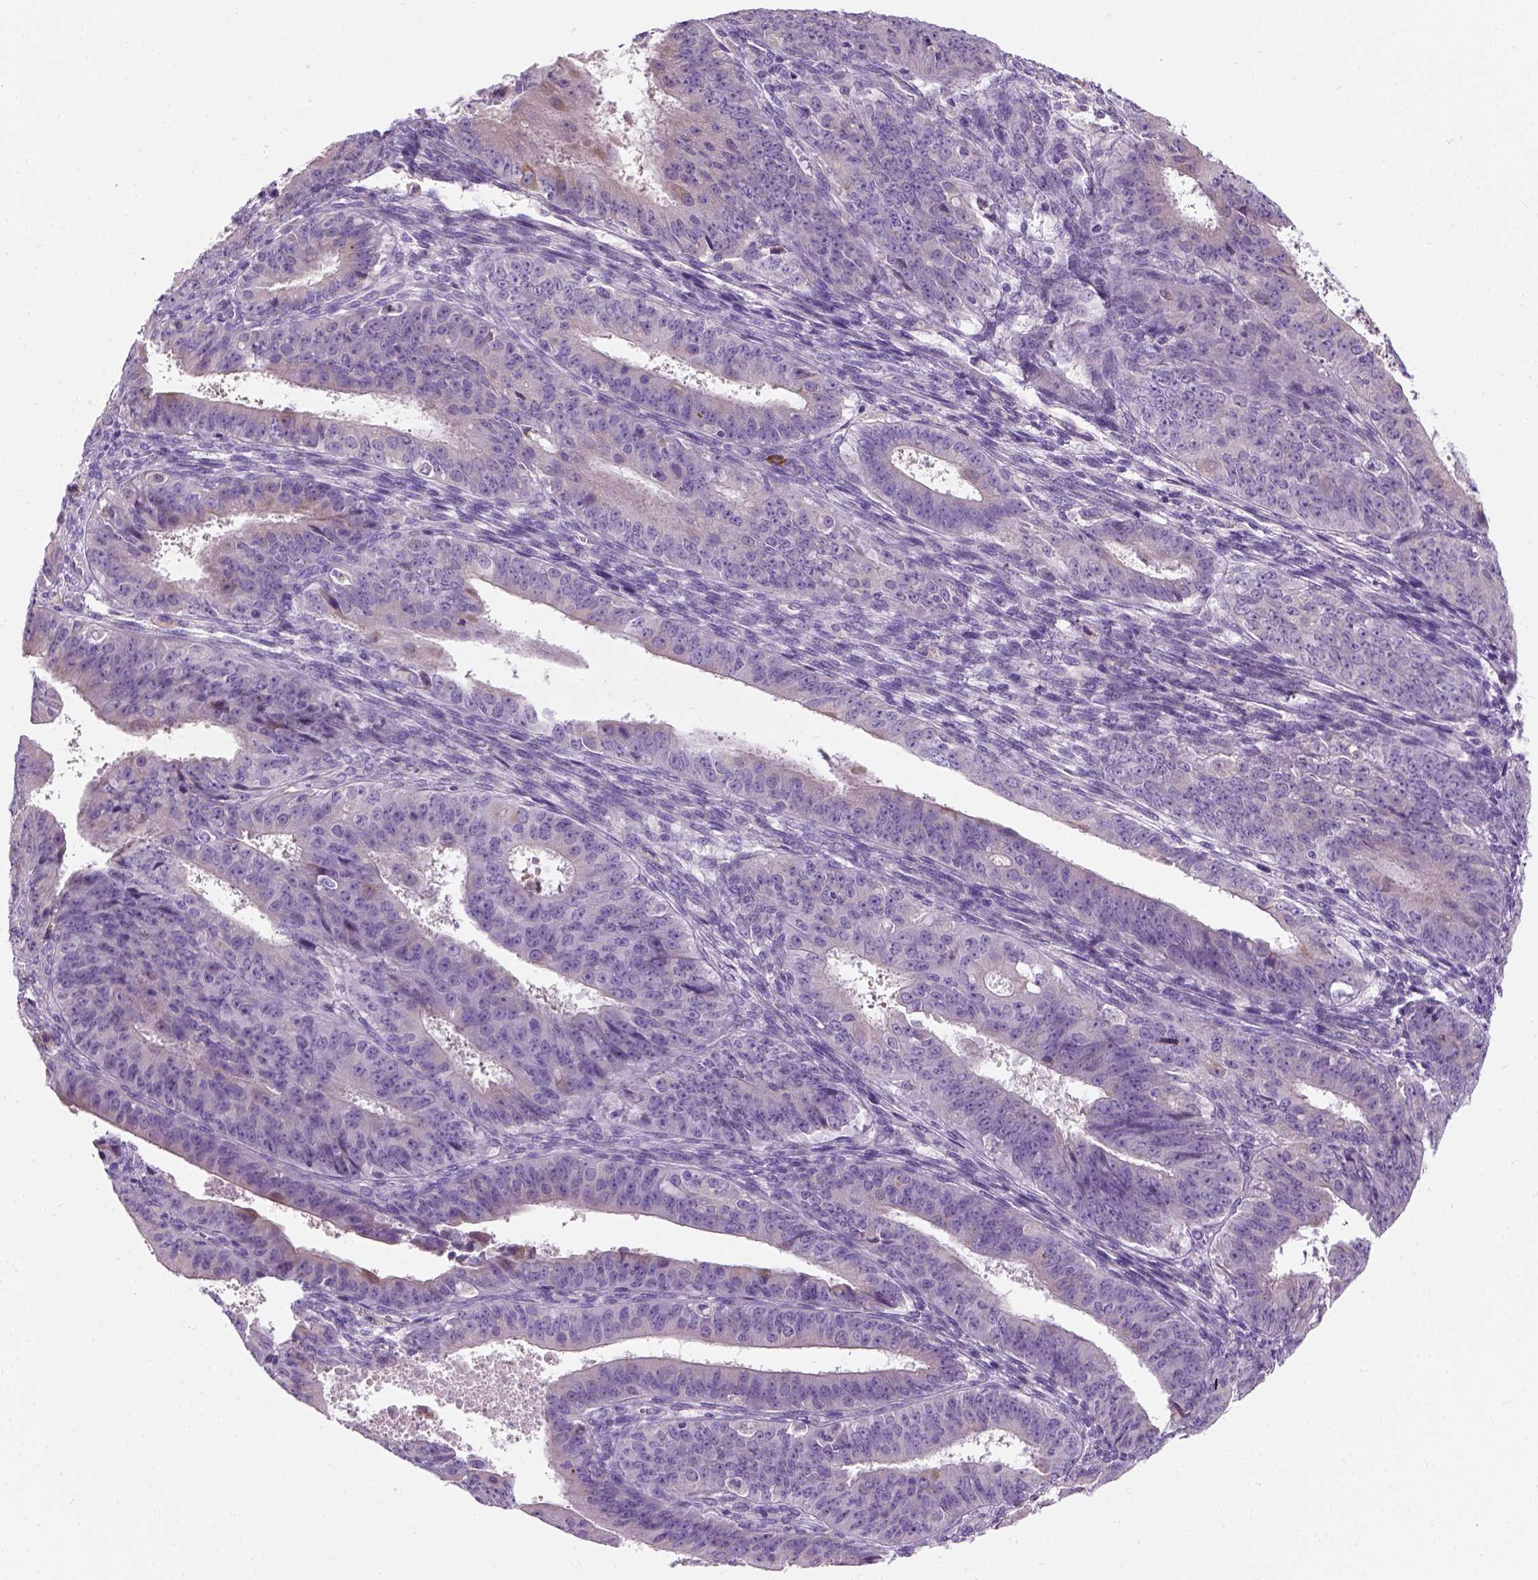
{"staining": {"intensity": "negative", "quantity": "none", "location": "none"}, "tissue": "ovarian cancer", "cell_type": "Tumor cells", "image_type": "cancer", "snomed": [{"axis": "morphology", "description": "Carcinoma, endometroid"}, {"axis": "topography", "description": "Ovary"}], "caption": "Immunohistochemistry histopathology image of endometroid carcinoma (ovarian) stained for a protein (brown), which exhibits no expression in tumor cells.", "gene": "TRIM72", "patient": {"sex": "female", "age": 42}}